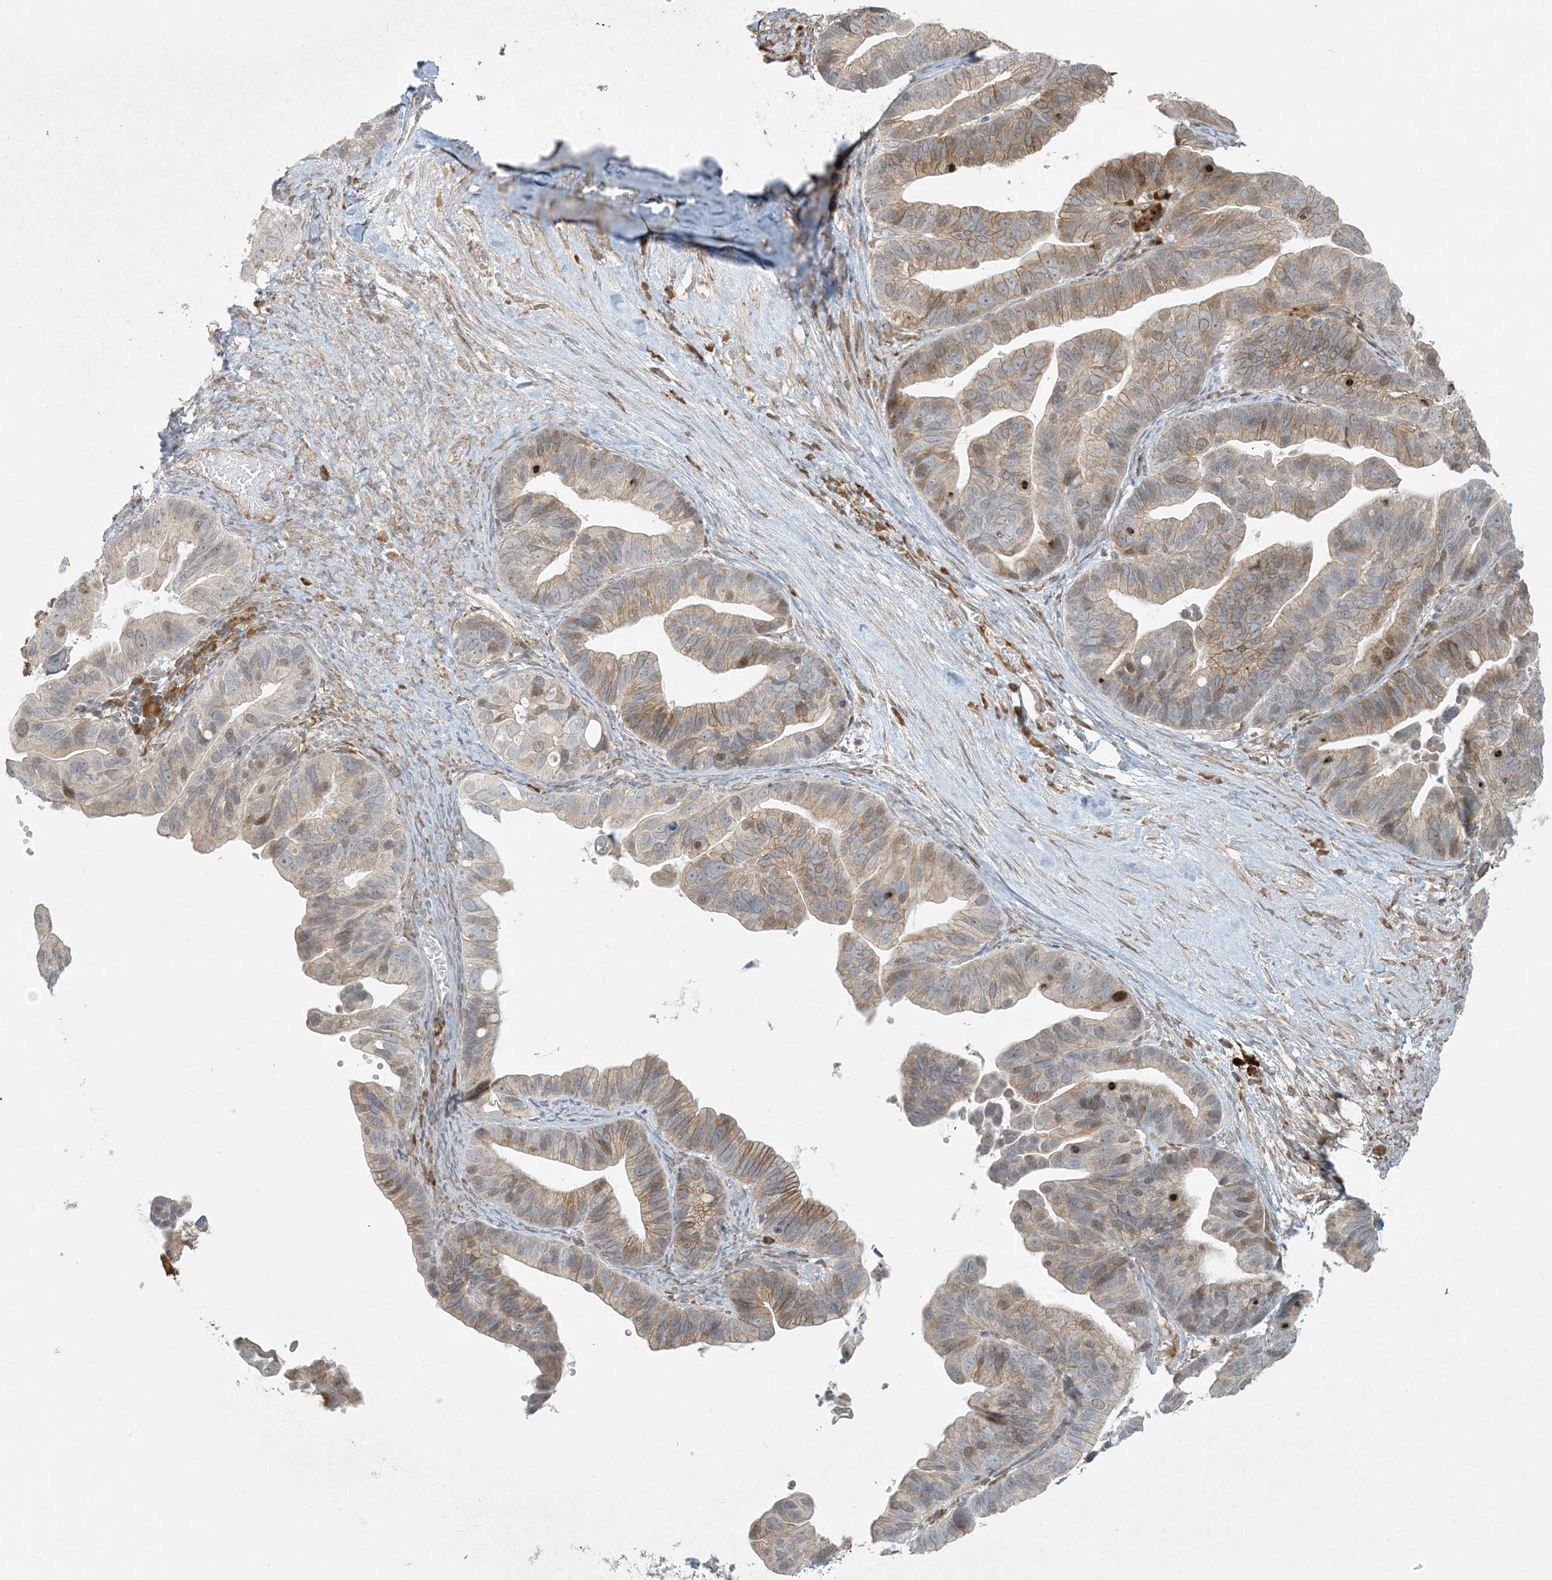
{"staining": {"intensity": "weak", "quantity": ">75%", "location": "cytoplasmic/membranous,nuclear"}, "tissue": "ovarian cancer", "cell_type": "Tumor cells", "image_type": "cancer", "snomed": [{"axis": "morphology", "description": "Cystadenocarcinoma, serous, NOS"}, {"axis": "topography", "description": "Ovary"}], "caption": "IHC (DAB) staining of ovarian serous cystadenocarcinoma demonstrates weak cytoplasmic/membranous and nuclear protein staining in about >75% of tumor cells. (brown staining indicates protein expression, while blue staining denotes nuclei).", "gene": "HACL1", "patient": {"sex": "female", "age": 56}}